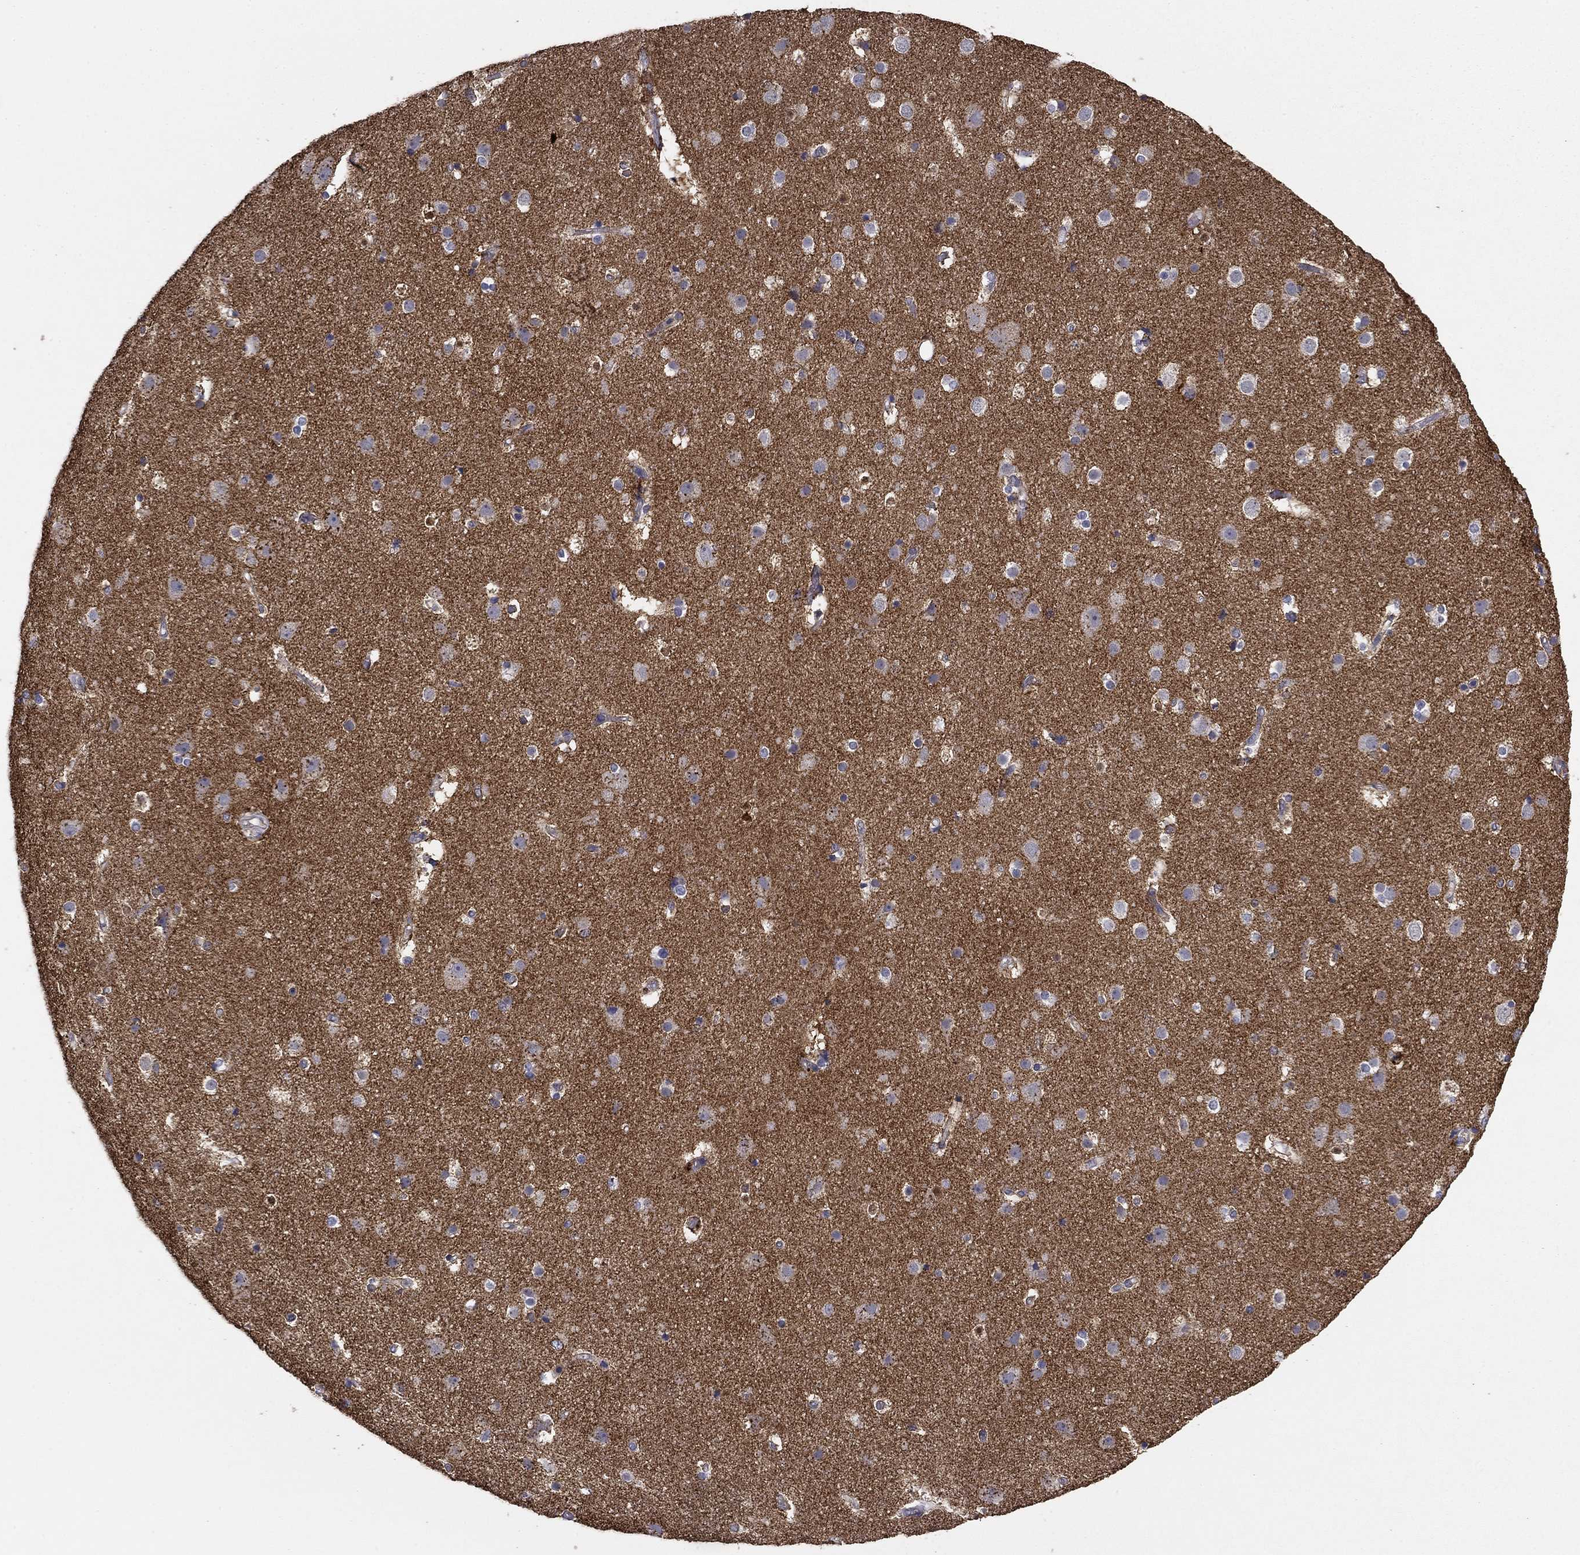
{"staining": {"intensity": "negative", "quantity": "none", "location": "none"}, "tissue": "cerebral cortex", "cell_type": "Endothelial cells", "image_type": "normal", "snomed": [{"axis": "morphology", "description": "Normal tissue, NOS"}, {"axis": "topography", "description": "Cerebral cortex"}], "caption": "Immunohistochemistry micrograph of unremarkable cerebral cortex stained for a protein (brown), which shows no staining in endothelial cells.", "gene": "SEPTIN3", "patient": {"sex": "female", "age": 52}}